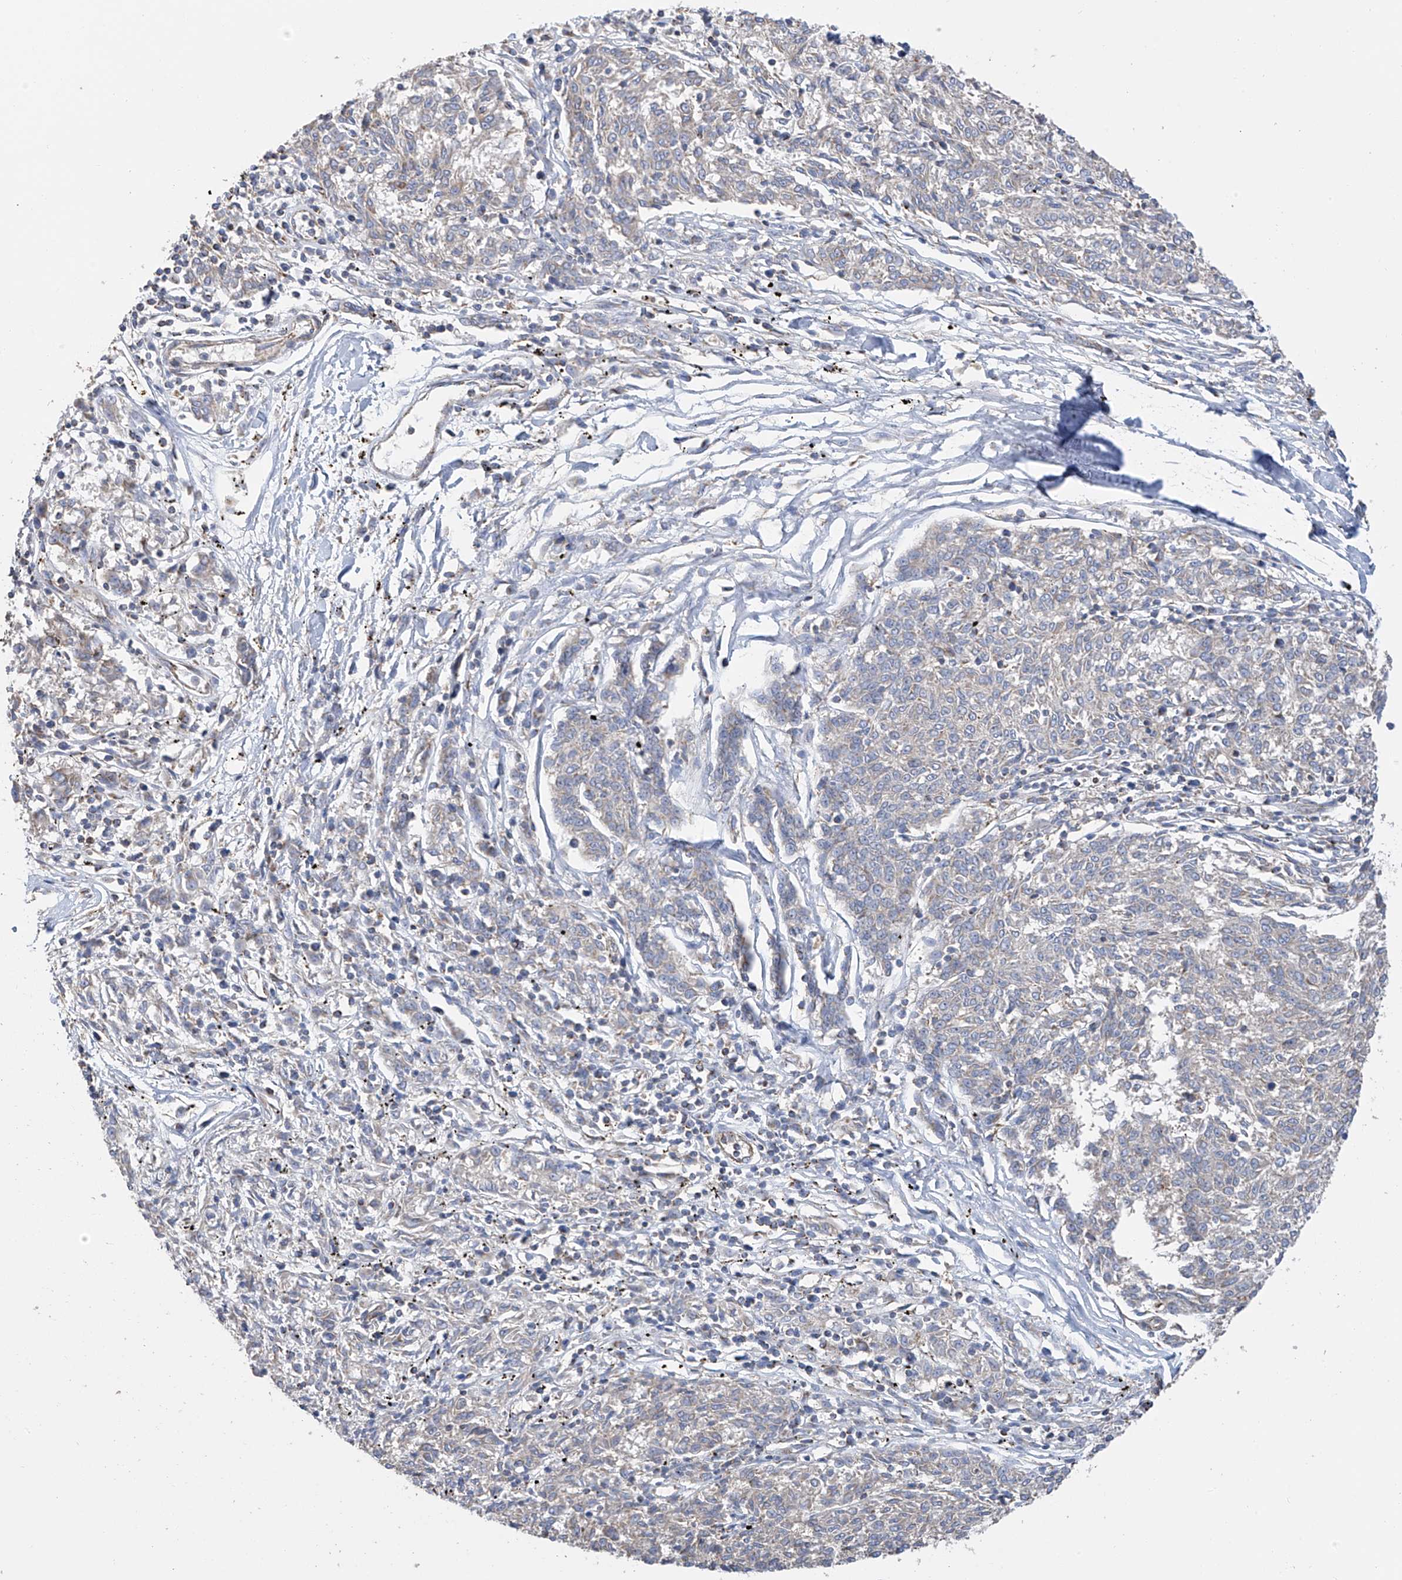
{"staining": {"intensity": "negative", "quantity": "none", "location": "none"}, "tissue": "melanoma", "cell_type": "Tumor cells", "image_type": "cancer", "snomed": [{"axis": "morphology", "description": "Malignant melanoma, NOS"}, {"axis": "topography", "description": "Skin"}], "caption": "Histopathology image shows no significant protein expression in tumor cells of malignant melanoma.", "gene": "ITM2B", "patient": {"sex": "female", "age": 72}}